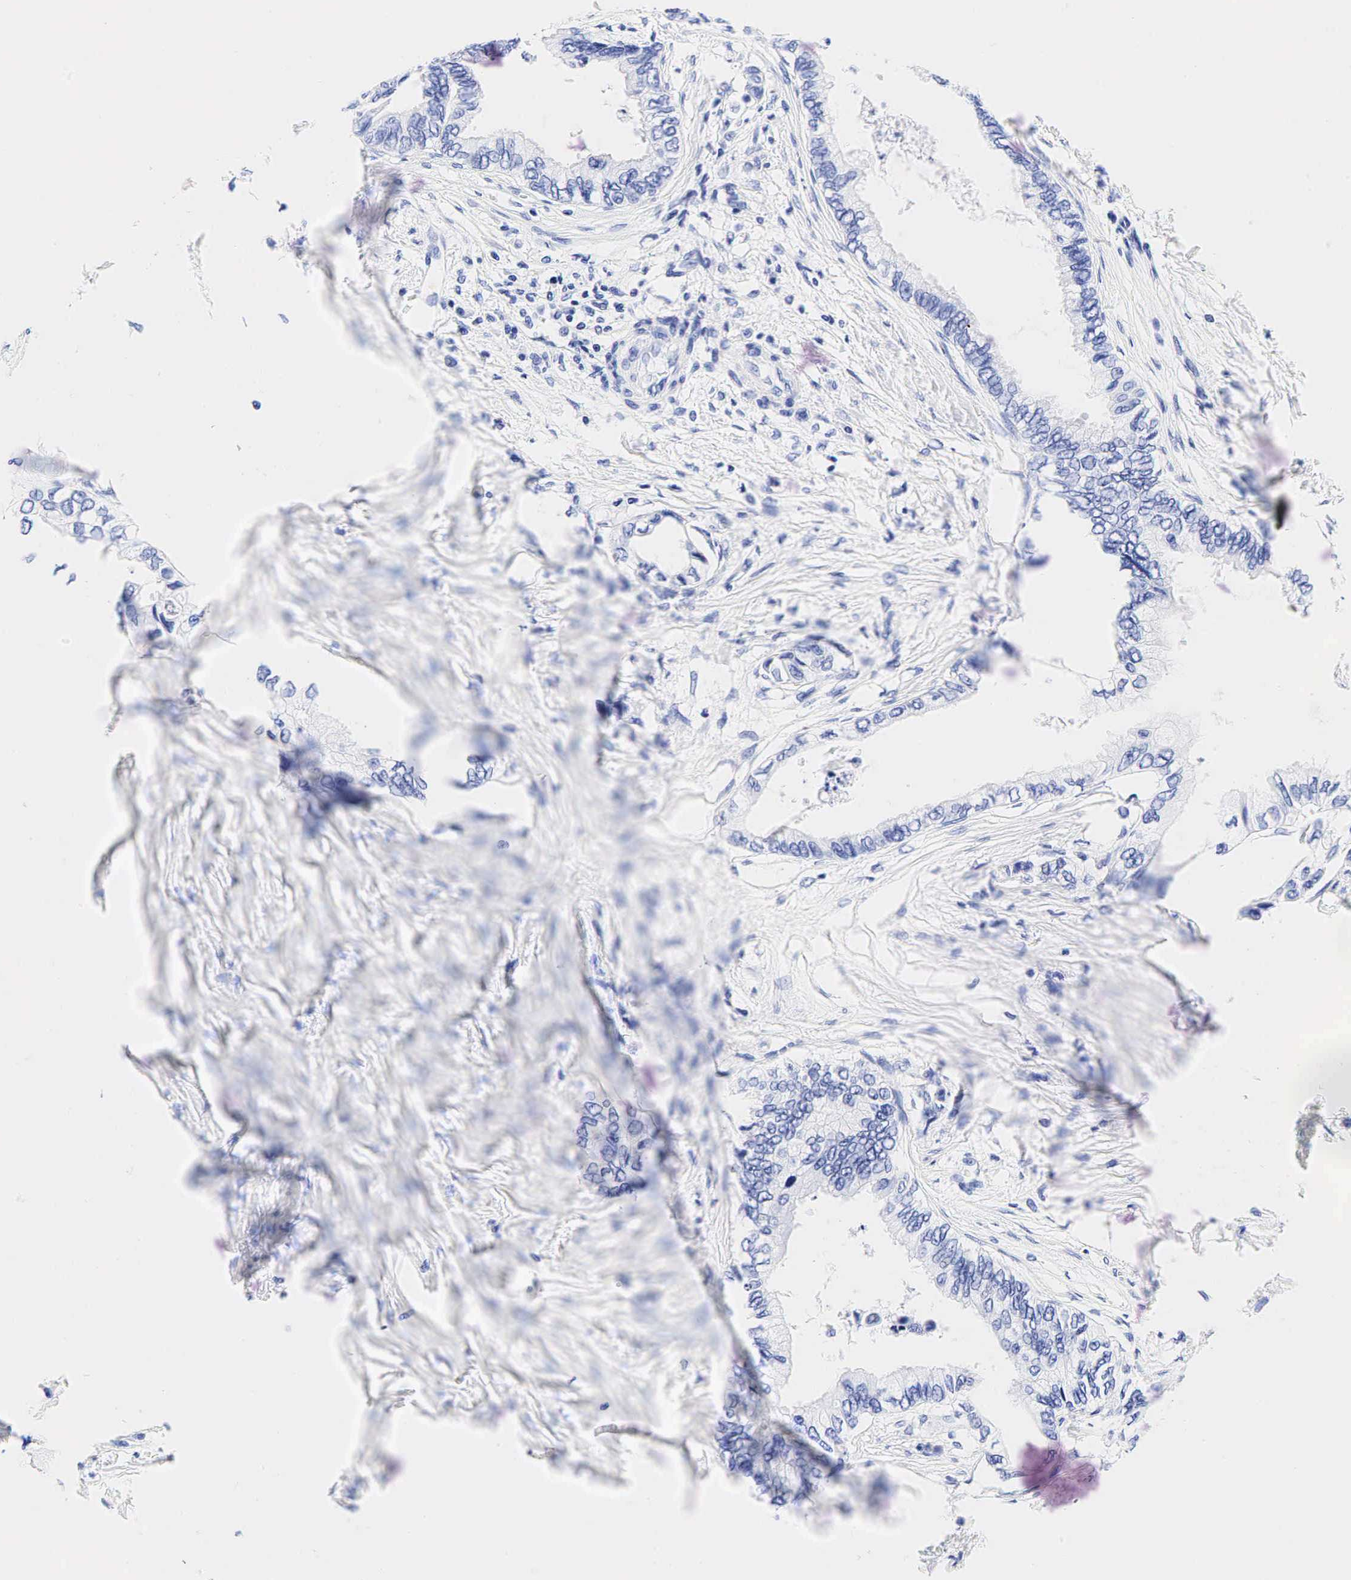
{"staining": {"intensity": "negative", "quantity": "none", "location": "none"}, "tissue": "pancreatic cancer", "cell_type": "Tumor cells", "image_type": "cancer", "snomed": [{"axis": "morphology", "description": "Adenocarcinoma, NOS"}, {"axis": "topography", "description": "Pancreas"}], "caption": "Immunohistochemistry photomicrograph of neoplastic tissue: pancreatic cancer stained with DAB (3,3'-diaminobenzidine) reveals no significant protein expression in tumor cells.", "gene": "ESR1", "patient": {"sex": "female", "age": 66}}